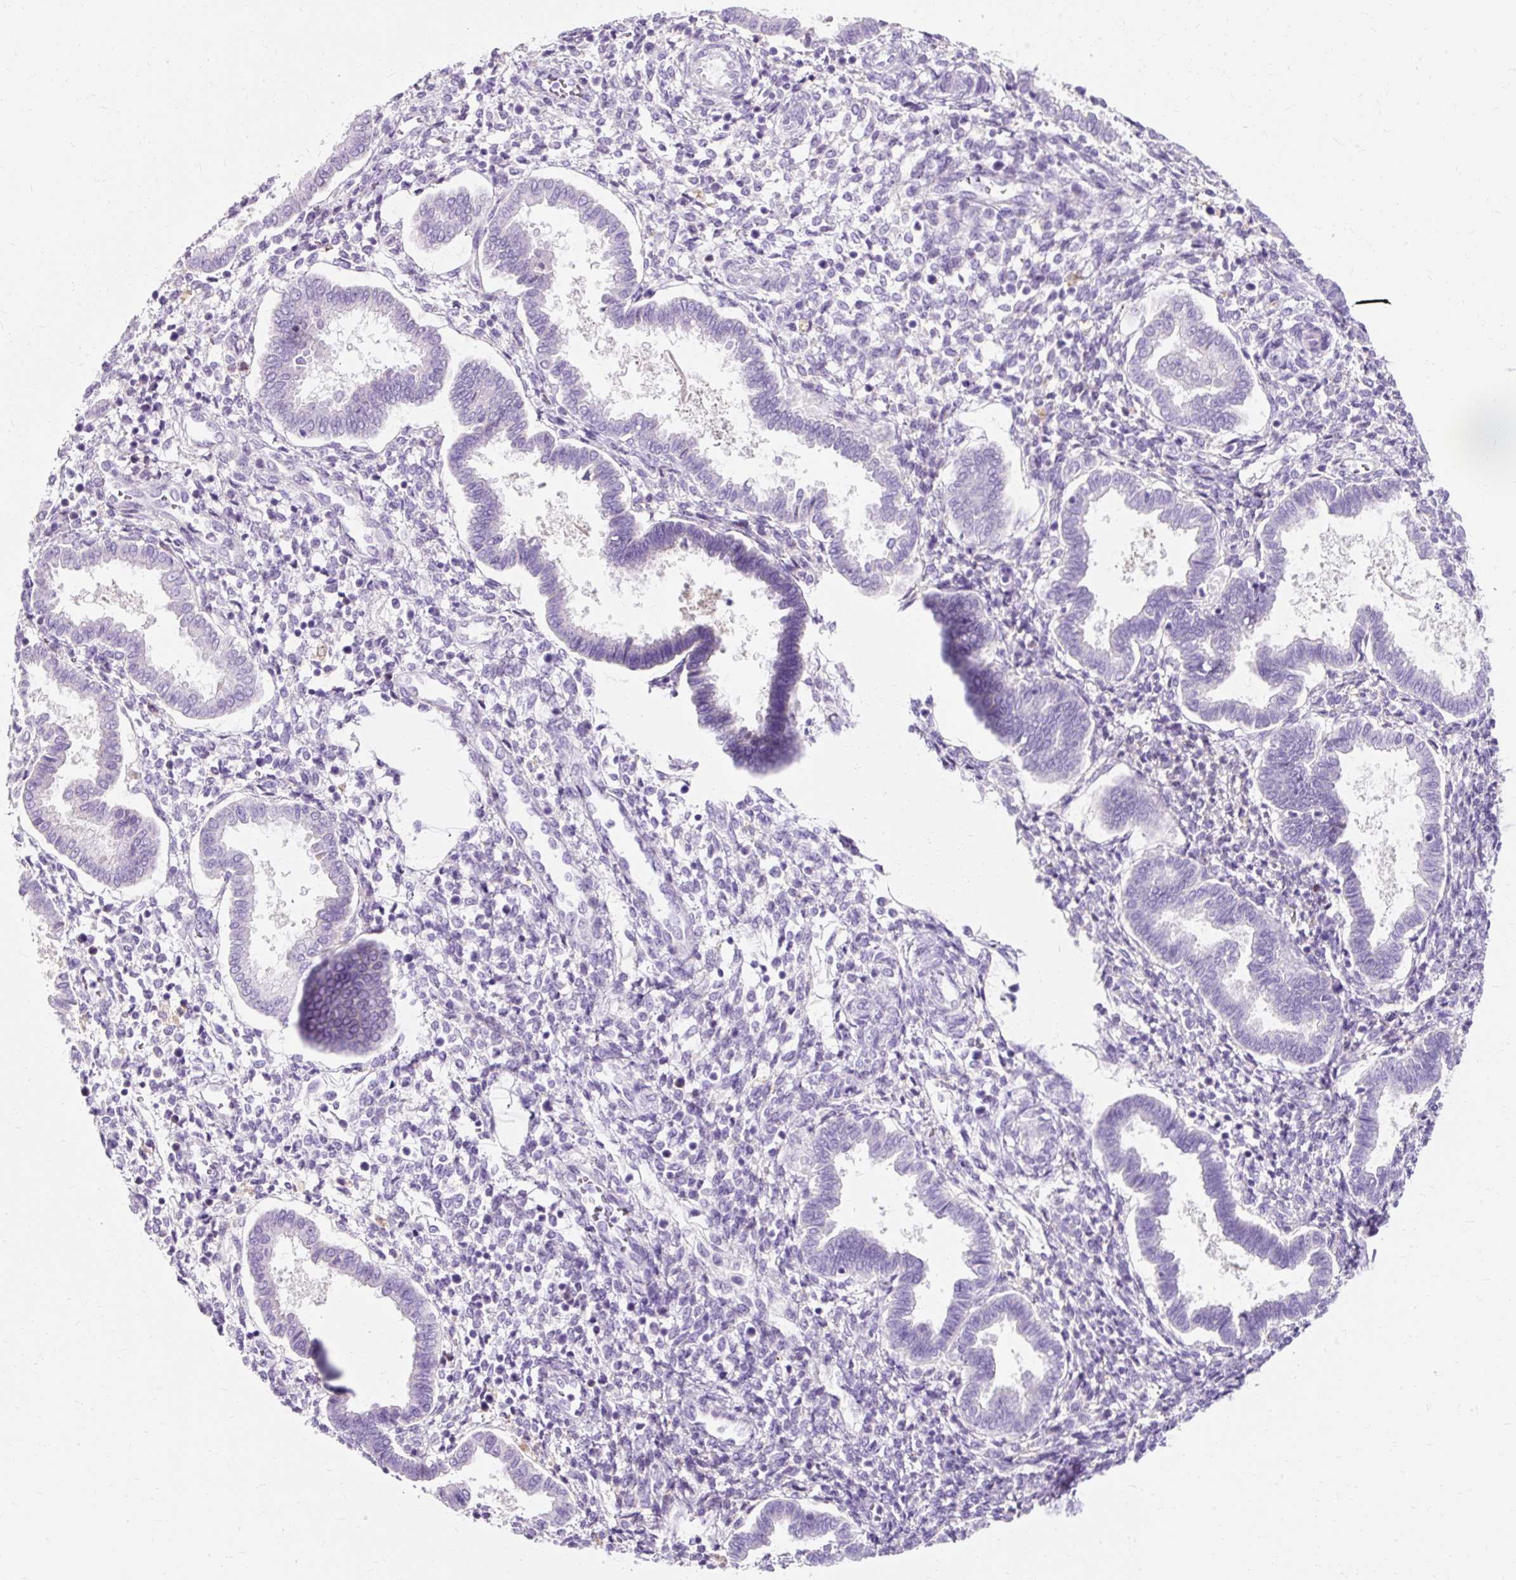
{"staining": {"intensity": "negative", "quantity": "none", "location": "none"}, "tissue": "endometrium", "cell_type": "Cells in endometrial stroma", "image_type": "normal", "snomed": [{"axis": "morphology", "description": "Normal tissue, NOS"}, {"axis": "topography", "description": "Endometrium"}], "caption": "This is an immunohistochemistry (IHC) image of unremarkable human endometrium. There is no staining in cells in endometrial stroma.", "gene": "CLDN25", "patient": {"sex": "female", "age": 24}}